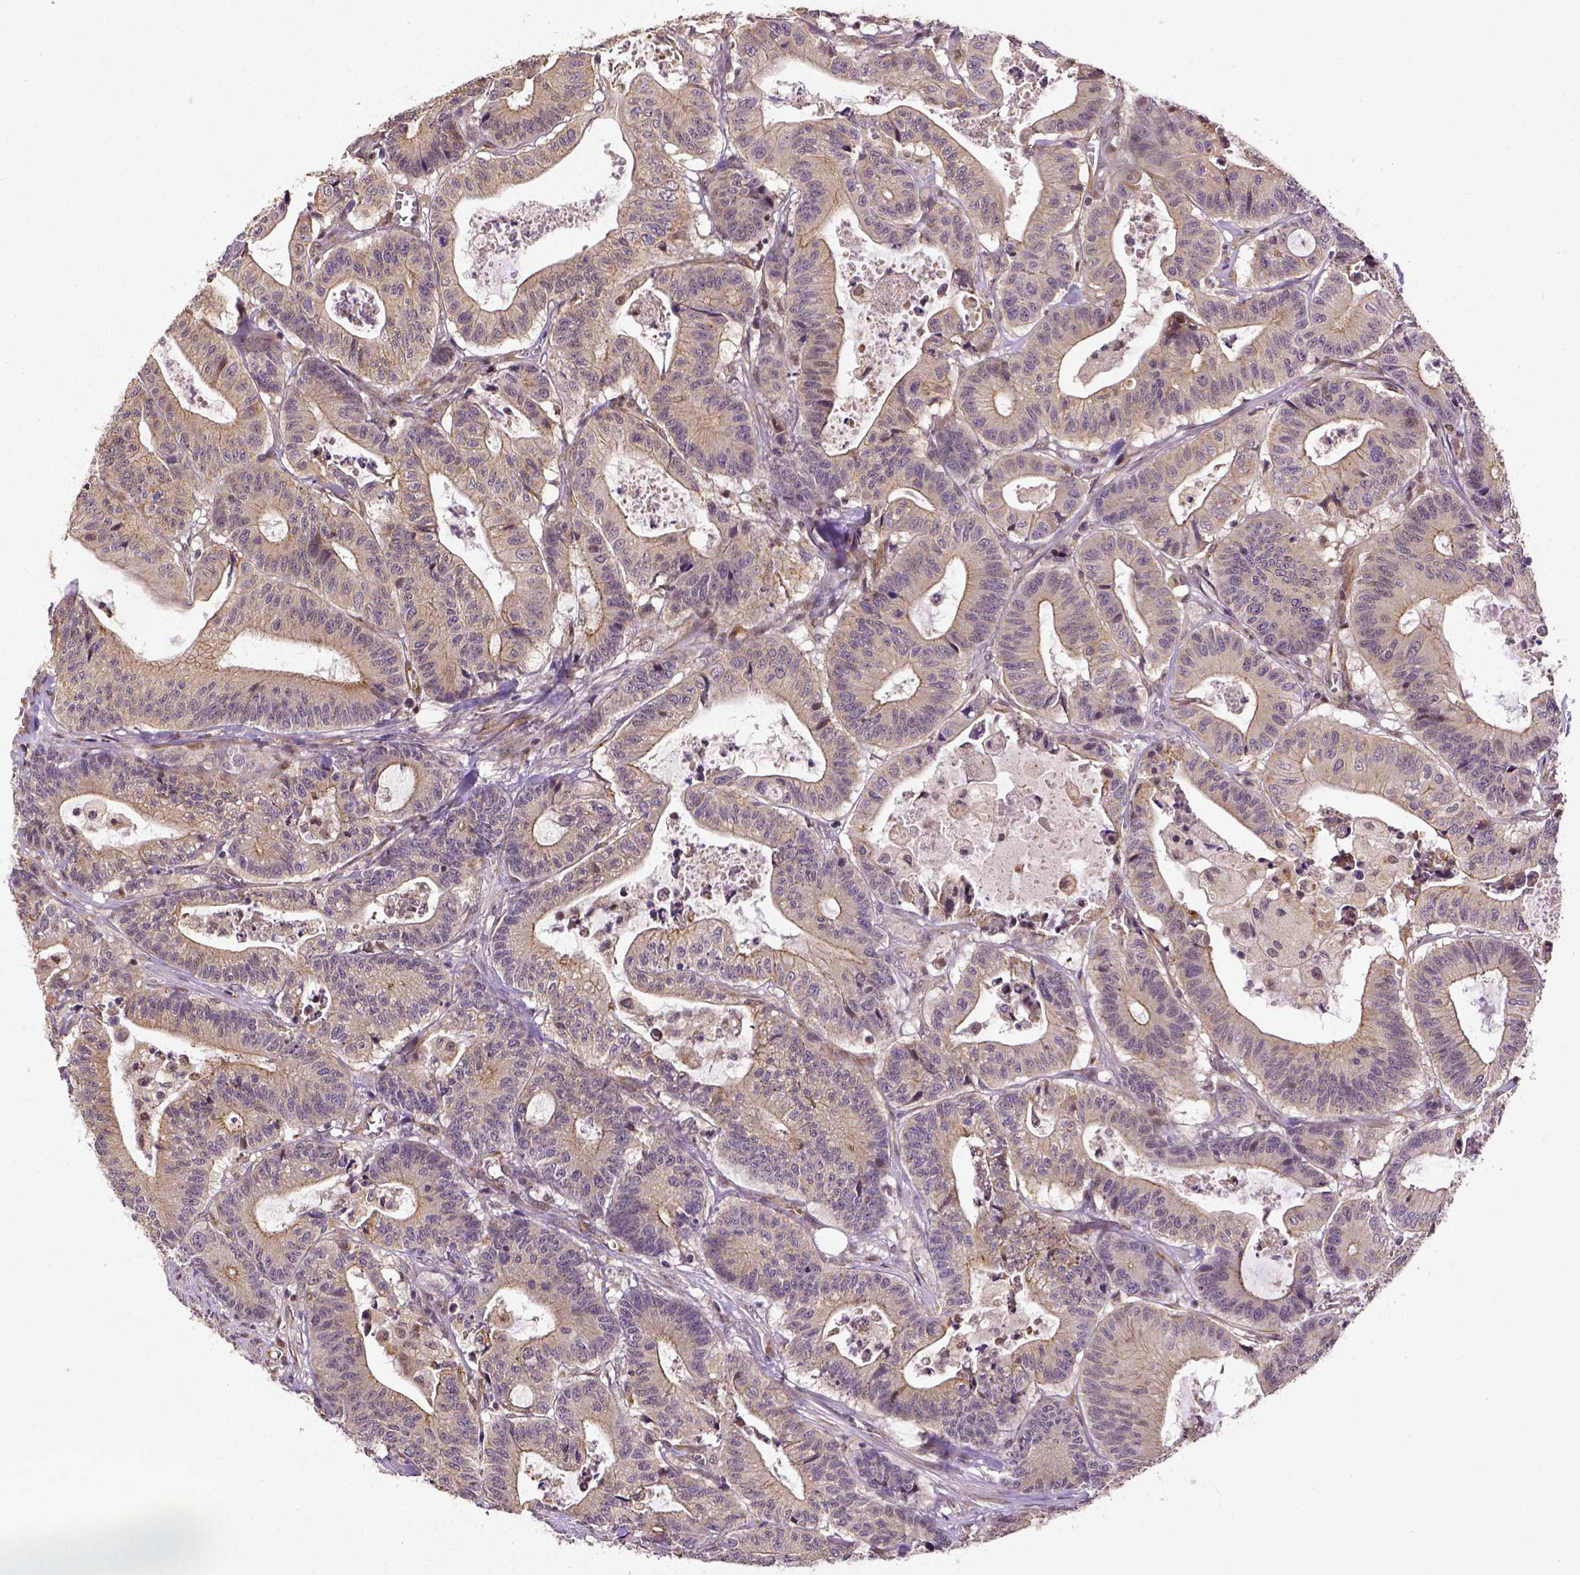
{"staining": {"intensity": "weak", "quantity": ">75%", "location": "cytoplasmic/membranous"}, "tissue": "colorectal cancer", "cell_type": "Tumor cells", "image_type": "cancer", "snomed": [{"axis": "morphology", "description": "Adenocarcinoma, NOS"}, {"axis": "topography", "description": "Colon"}], "caption": "Tumor cells show weak cytoplasmic/membranous staining in approximately >75% of cells in adenocarcinoma (colorectal).", "gene": "DICER1", "patient": {"sex": "female", "age": 84}}